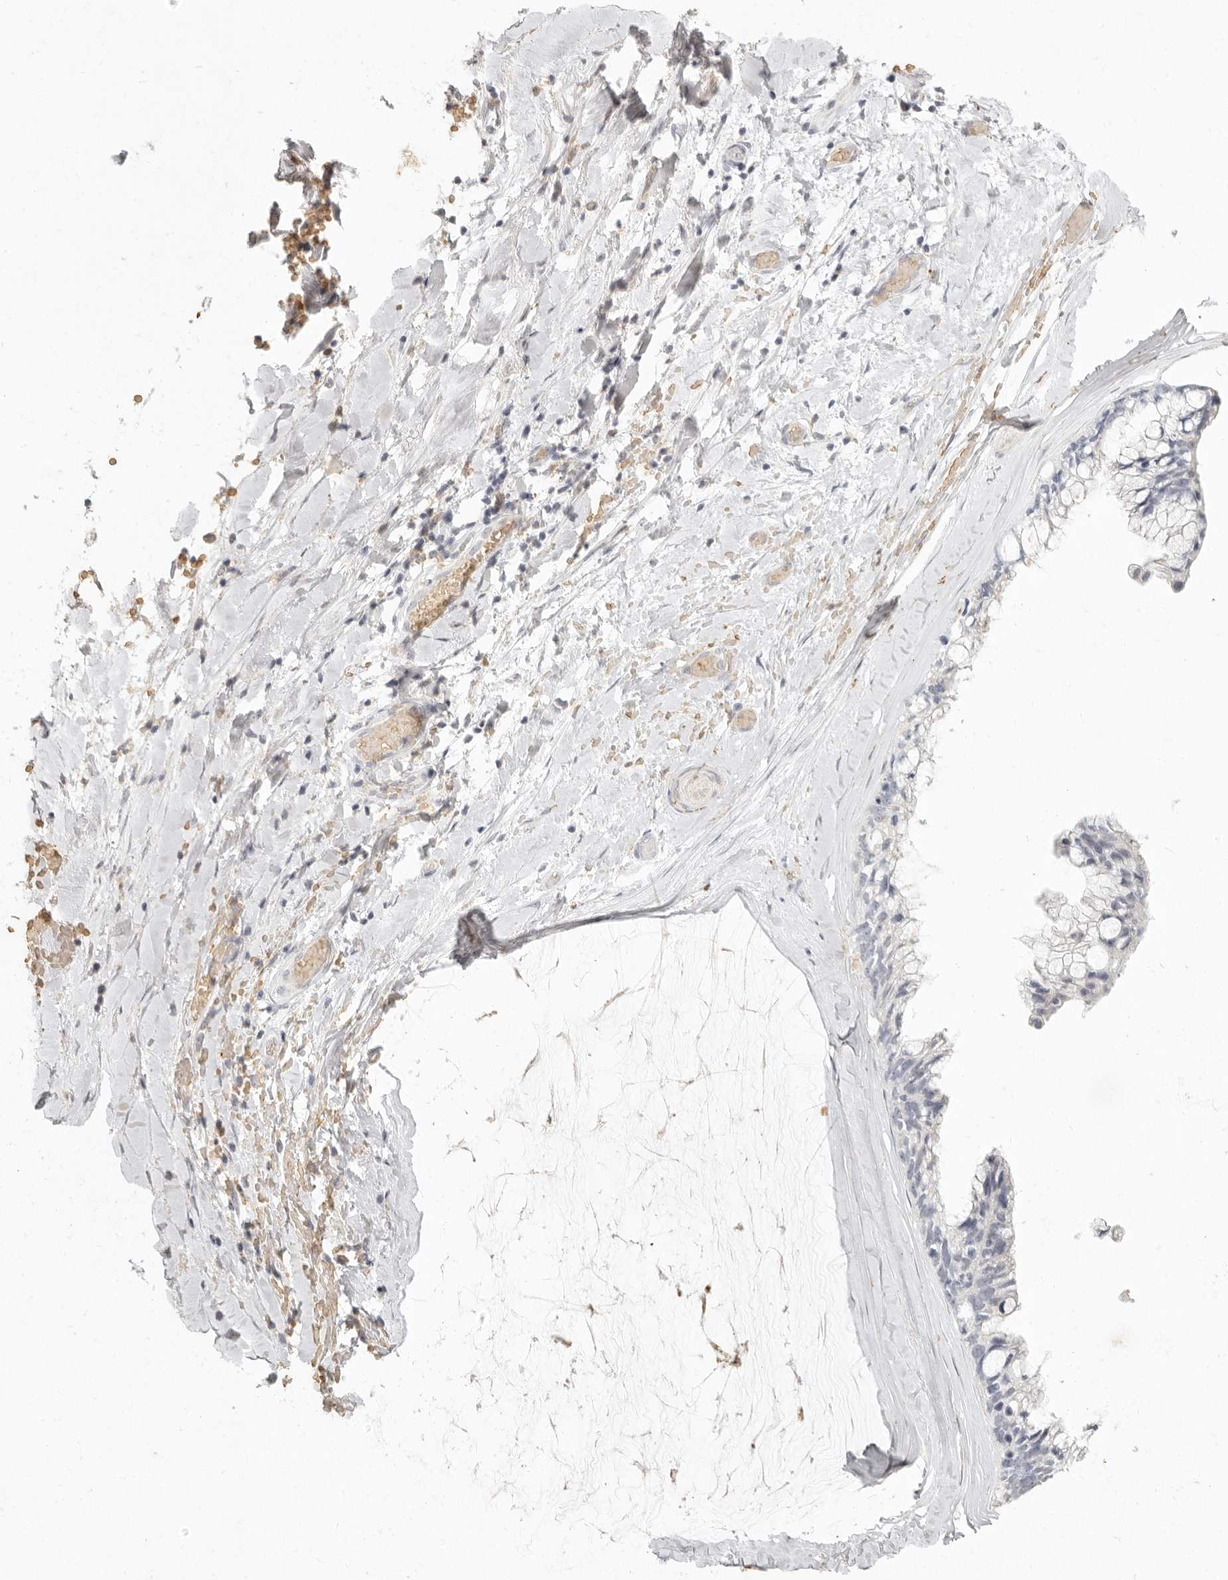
{"staining": {"intensity": "negative", "quantity": "none", "location": "none"}, "tissue": "ovarian cancer", "cell_type": "Tumor cells", "image_type": "cancer", "snomed": [{"axis": "morphology", "description": "Cystadenocarcinoma, mucinous, NOS"}, {"axis": "topography", "description": "Ovary"}], "caption": "A photomicrograph of ovarian cancer (mucinous cystadenocarcinoma) stained for a protein reveals no brown staining in tumor cells.", "gene": "NIBAN1", "patient": {"sex": "female", "age": 39}}